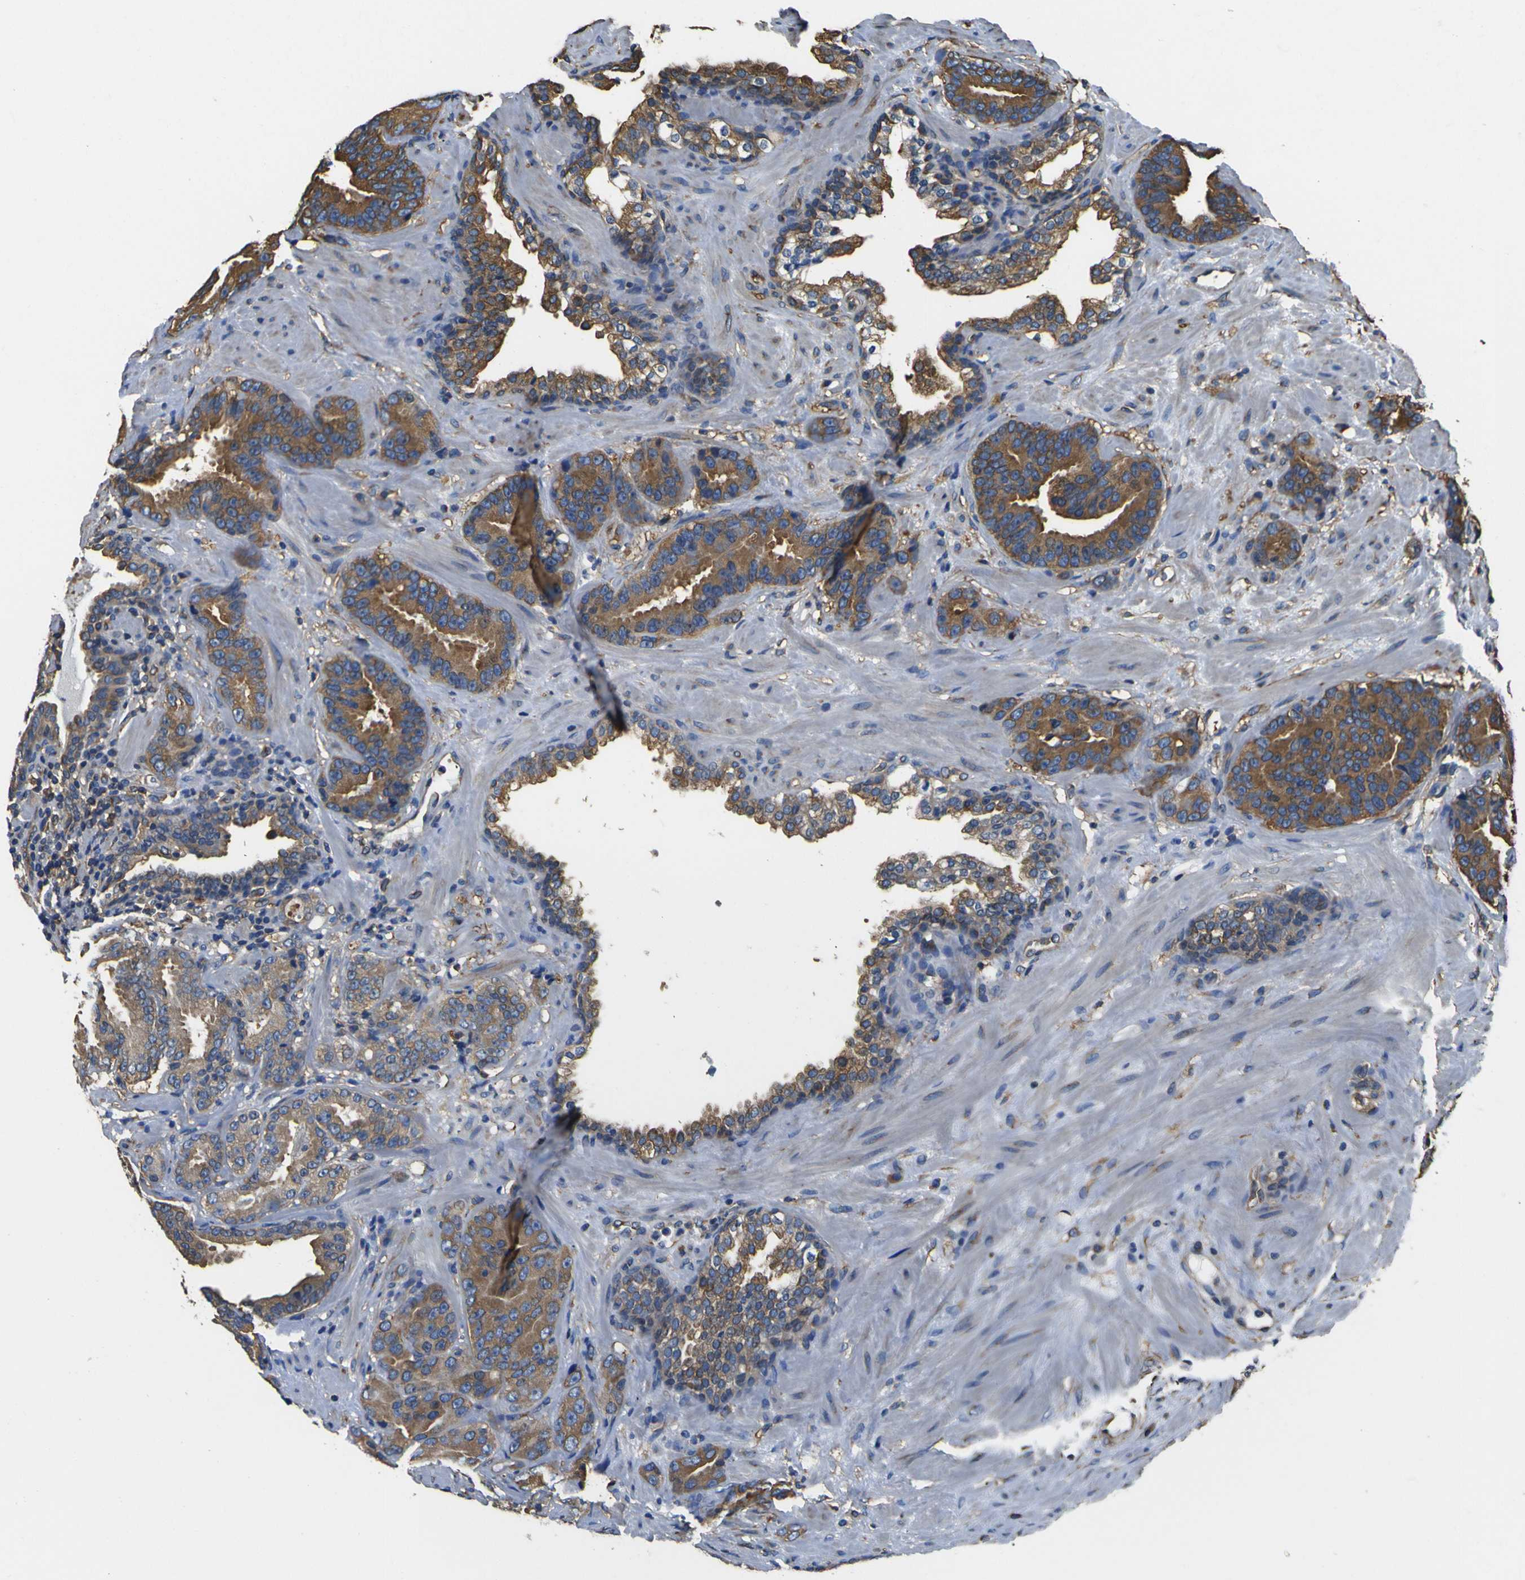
{"staining": {"intensity": "moderate", "quantity": ">75%", "location": "cytoplasmic/membranous"}, "tissue": "prostate cancer", "cell_type": "Tumor cells", "image_type": "cancer", "snomed": [{"axis": "morphology", "description": "Adenocarcinoma, Low grade"}, {"axis": "topography", "description": "Prostate"}], "caption": "A photomicrograph showing moderate cytoplasmic/membranous expression in approximately >75% of tumor cells in adenocarcinoma (low-grade) (prostate), as visualized by brown immunohistochemical staining.", "gene": "TUBB", "patient": {"sex": "male", "age": 59}}